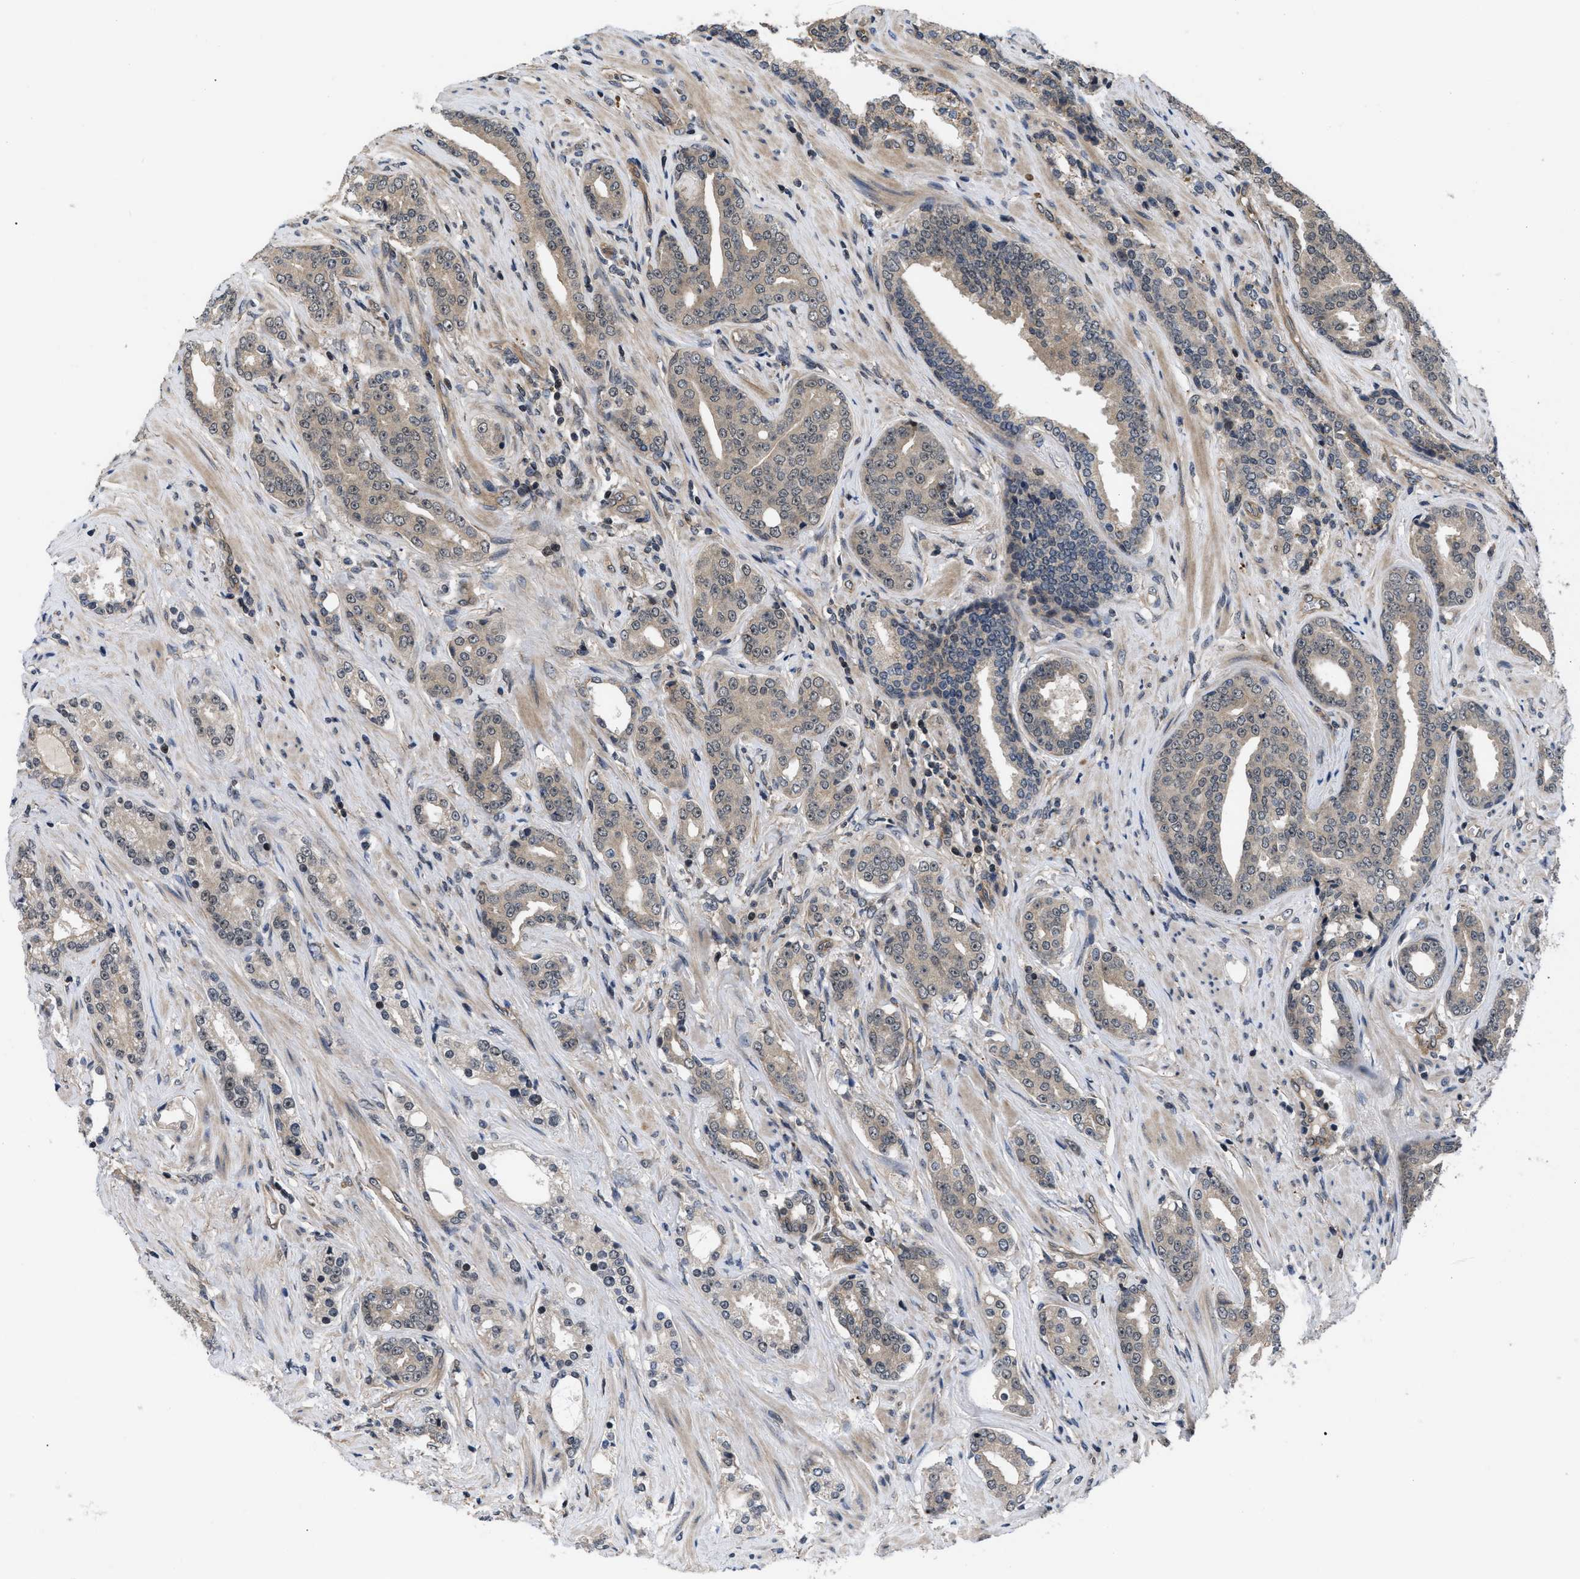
{"staining": {"intensity": "weak", "quantity": ">75%", "location": "cytoplasmic/membranous"}, "tissue": "prostate cancer", "cell_type": "Tumor cells", "image_type": "cancer", "snomed": [{"axis": "morphology", "description": "Adenocarcinoma, High grade"}, {"axis": "topography", "description": "Prostate"}], "caption": "Immunohistochemical staining of human prostate cancer (high-grade adenocarcinoma) shows weak cytoplasmic/membranous protein expression in approximately >75% of tumor cells.", "gene": "DNAJC14", "patient": {"sex": "male", "age": 71}}